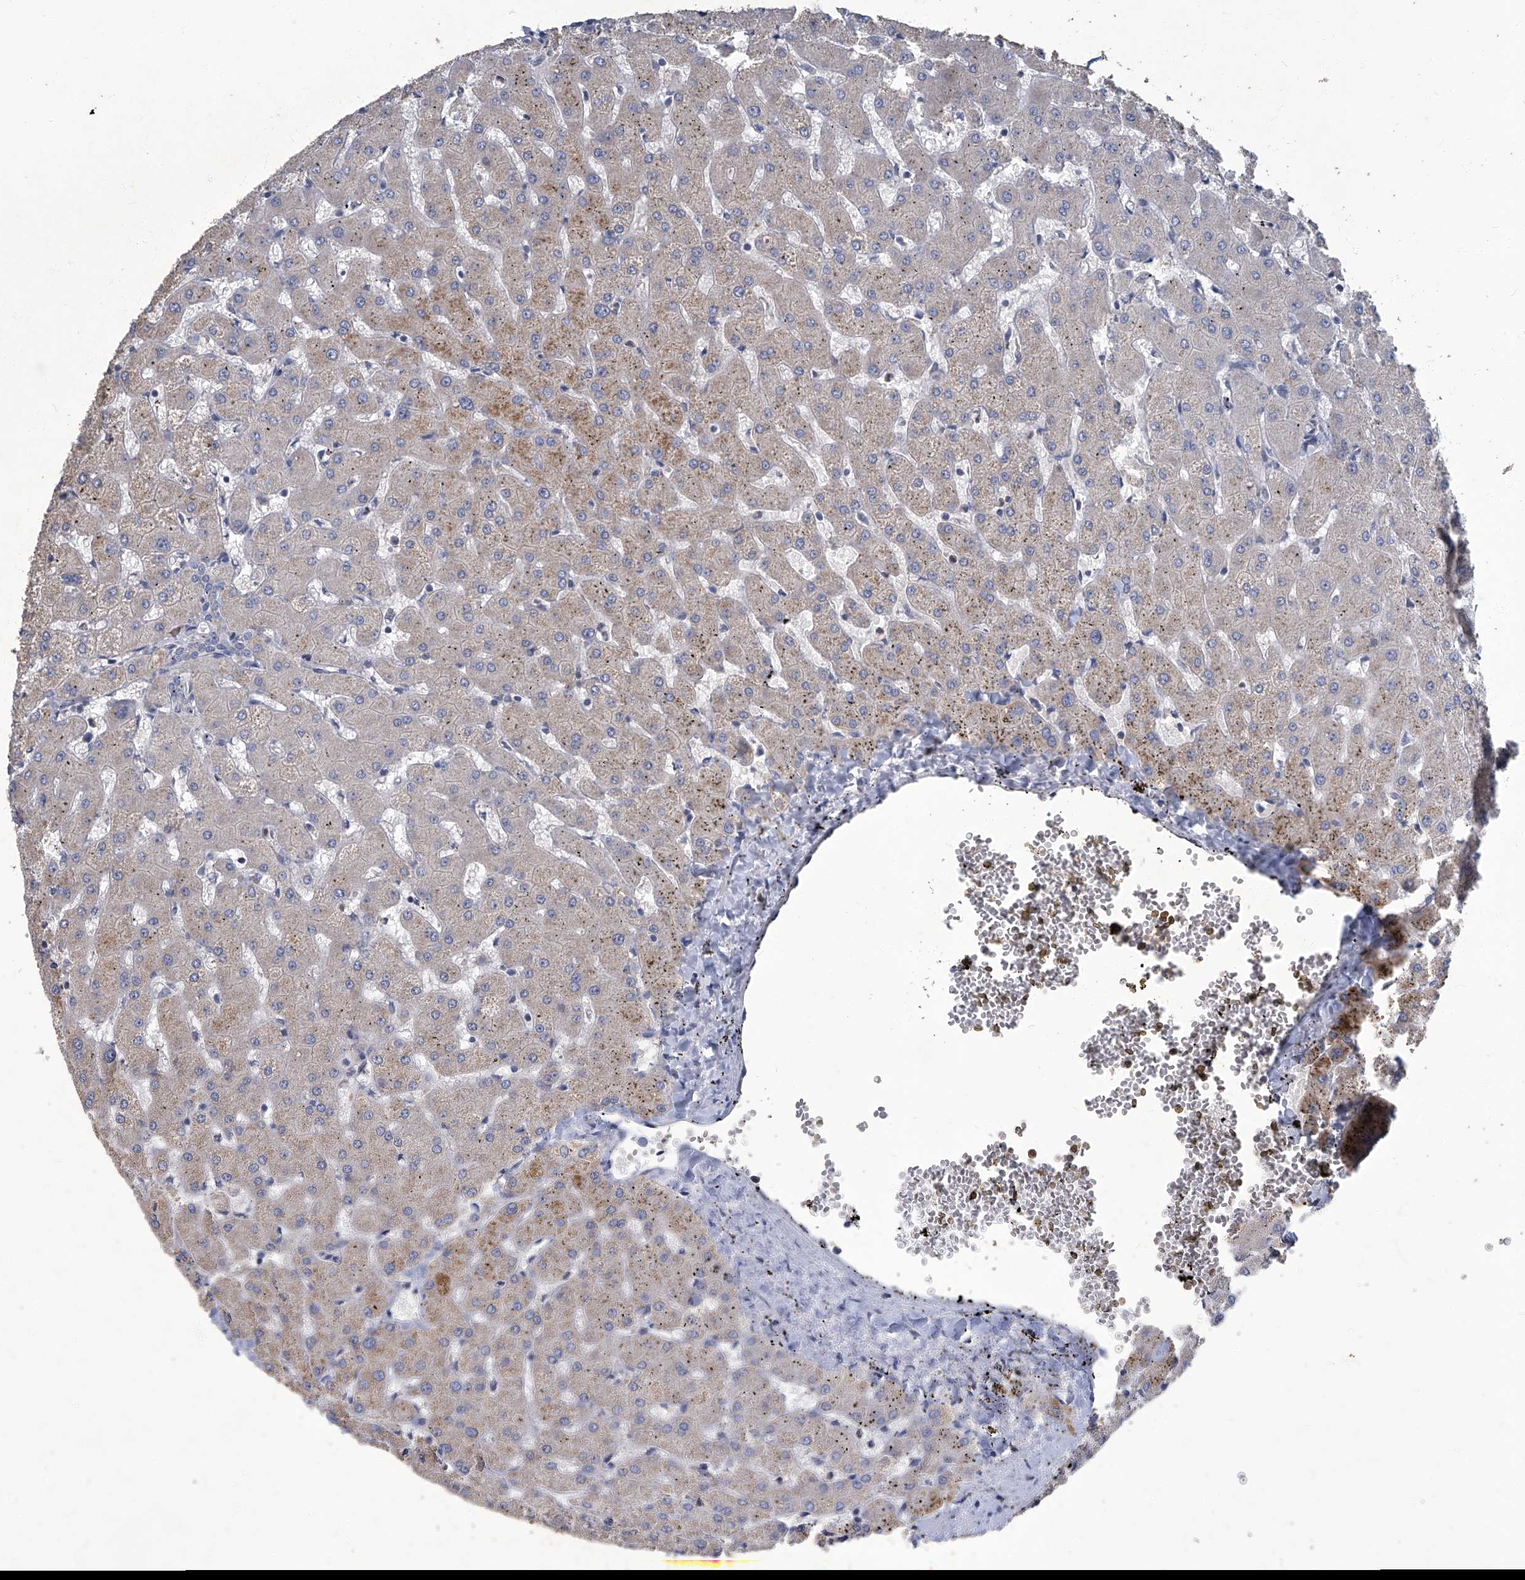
{"staining": {"intensity": "negative", "quantity": "none", "location": "none"}, "tissue": "liver", "cell_type": "Cholangiocytes", "image_type": "normal", "snomed": [{"axis": "morphology", "description": "Normal tissue, NOS"}, {"axis": "topography", "description": "Liver"}], "caption": "Cholangiocytes are negative for brown protein staining in normal liver. (DAB immunohistochemistry with hematoxylin counter stain).", "gene": "TGFBR1", "patient": {"sex": "female", "age": 63}}